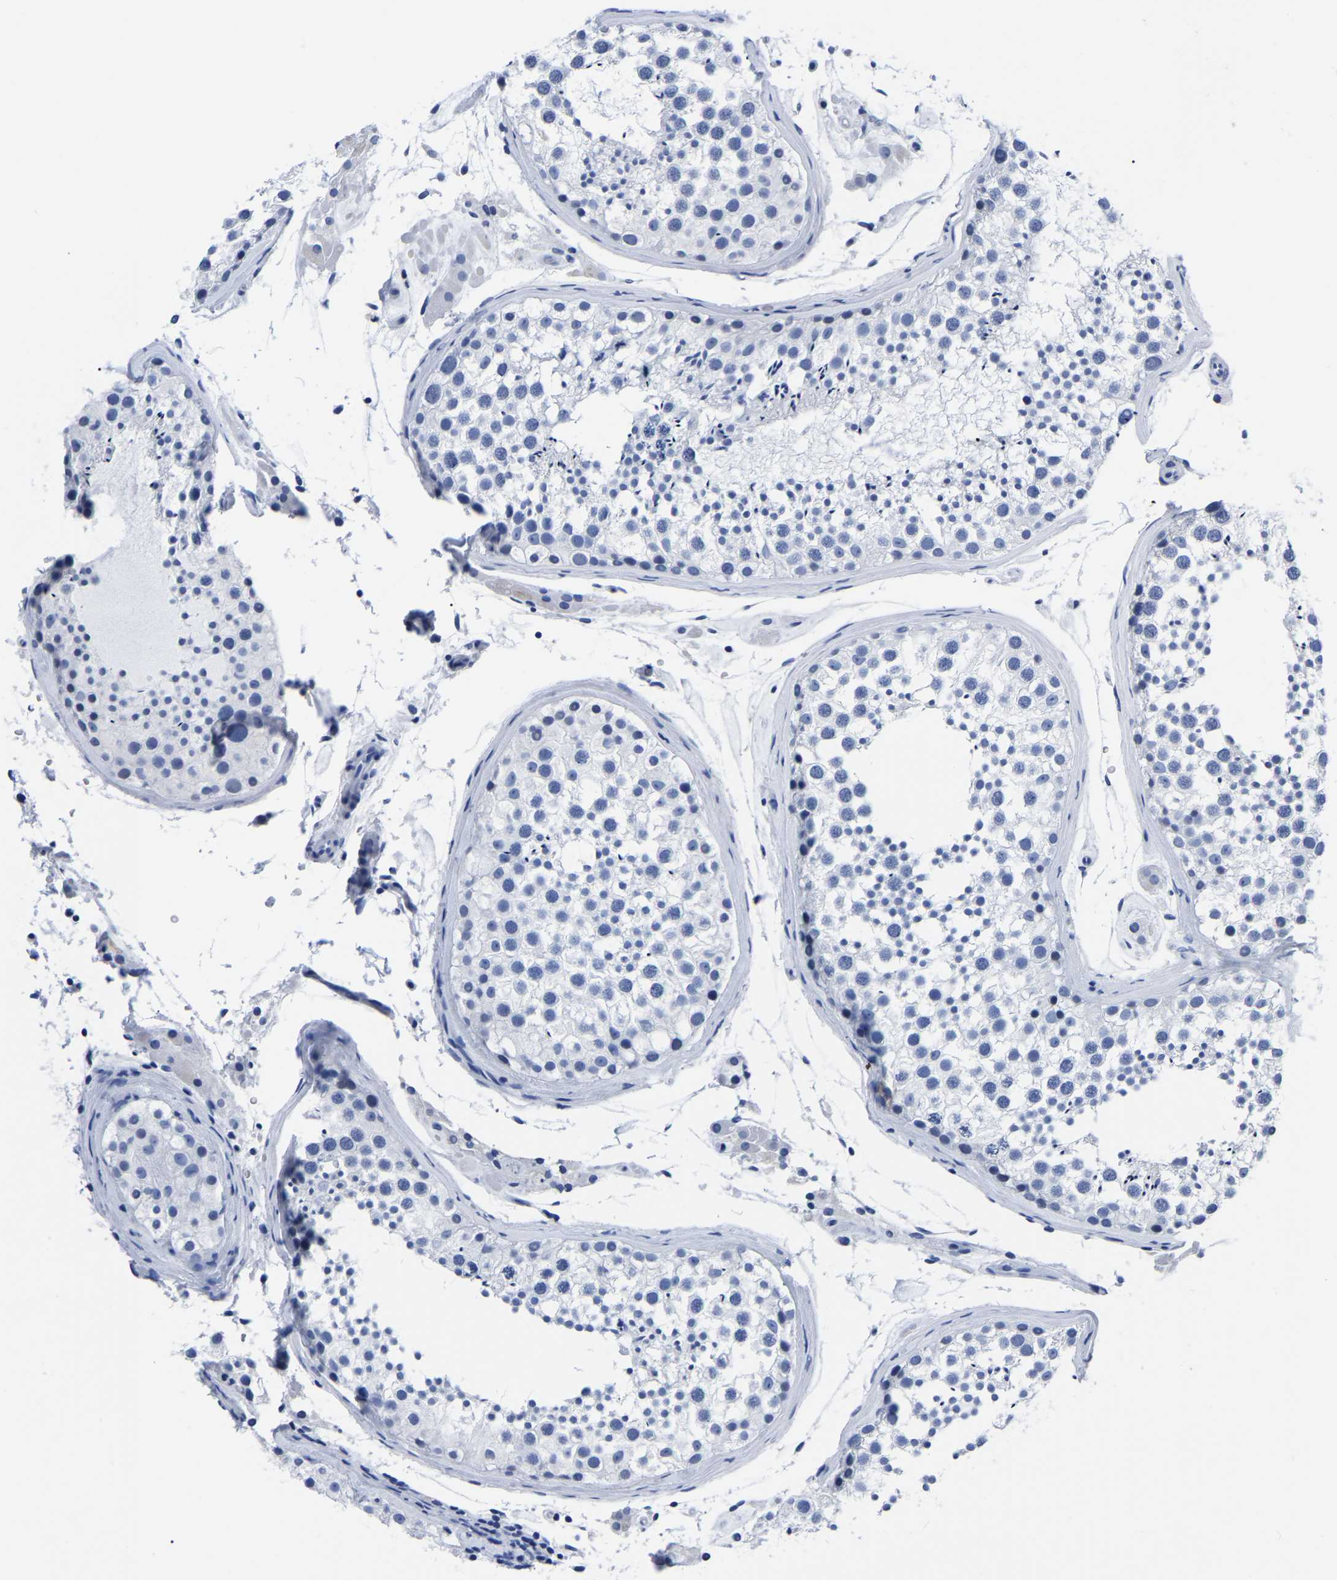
{"staining": {"intensity": "negative", "quantity": "none", "location": "none"}, "tissue": "testis", "cell_type": "Cells in seminiferous ducts", "image_type": "normal", "snomed": [{"axis": "morphology", "description": "Normal tissue, NOS"}, {"axis": "topography", "description": "Testis"}], "caption": "Human testis stained for a protein using immunohistochemistry (IHC) demonstrates no expression in cells in seminiferous ducts.", "gene": "IMPG2", "patient": {"sex": "male", "age": 46}}